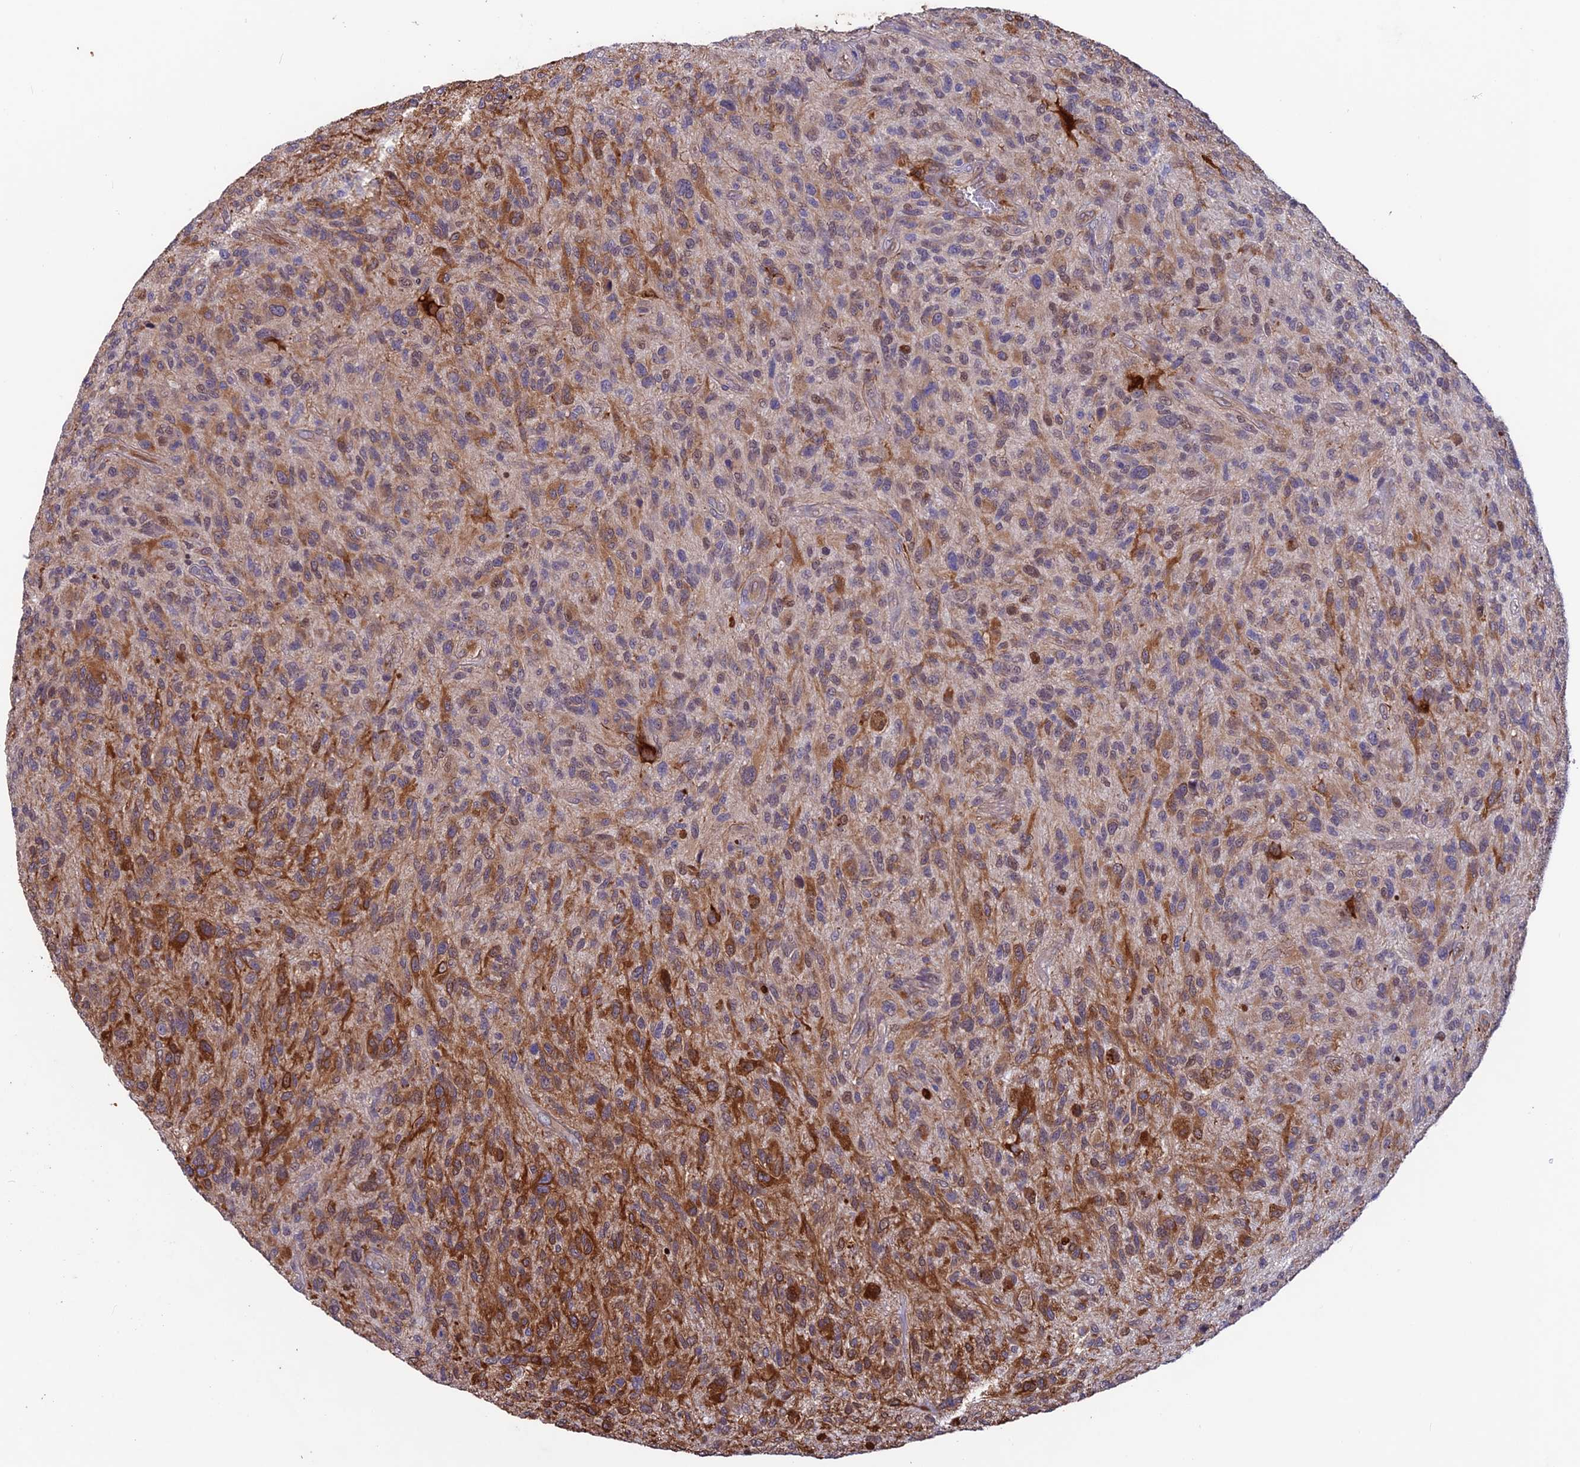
{"staining": {"intensity": "moderate", "quantity": "25%-75%", "location": "cytoplasmic/membranous"}, "tissue": "glioma", "cell_type": "Tumor cells", "image_type": "cancer", "snomed": [{"axis": "morphology", "description": "Glioma, malignant, High grade"}, {"axis": "topography", "description": "Brain"}], "caption": "Glioma was stained to show a protein in brown. There is medium levels of moderate cytoplasmic/membranous positivity in approximately 25%-75% of tumor cells. (DAB (3,3'-diaminobenzidine) IHC with brightfield microscopy, high magnification).", "gene": "MAST2", "patient": {"sex": "male", "age": 47}}